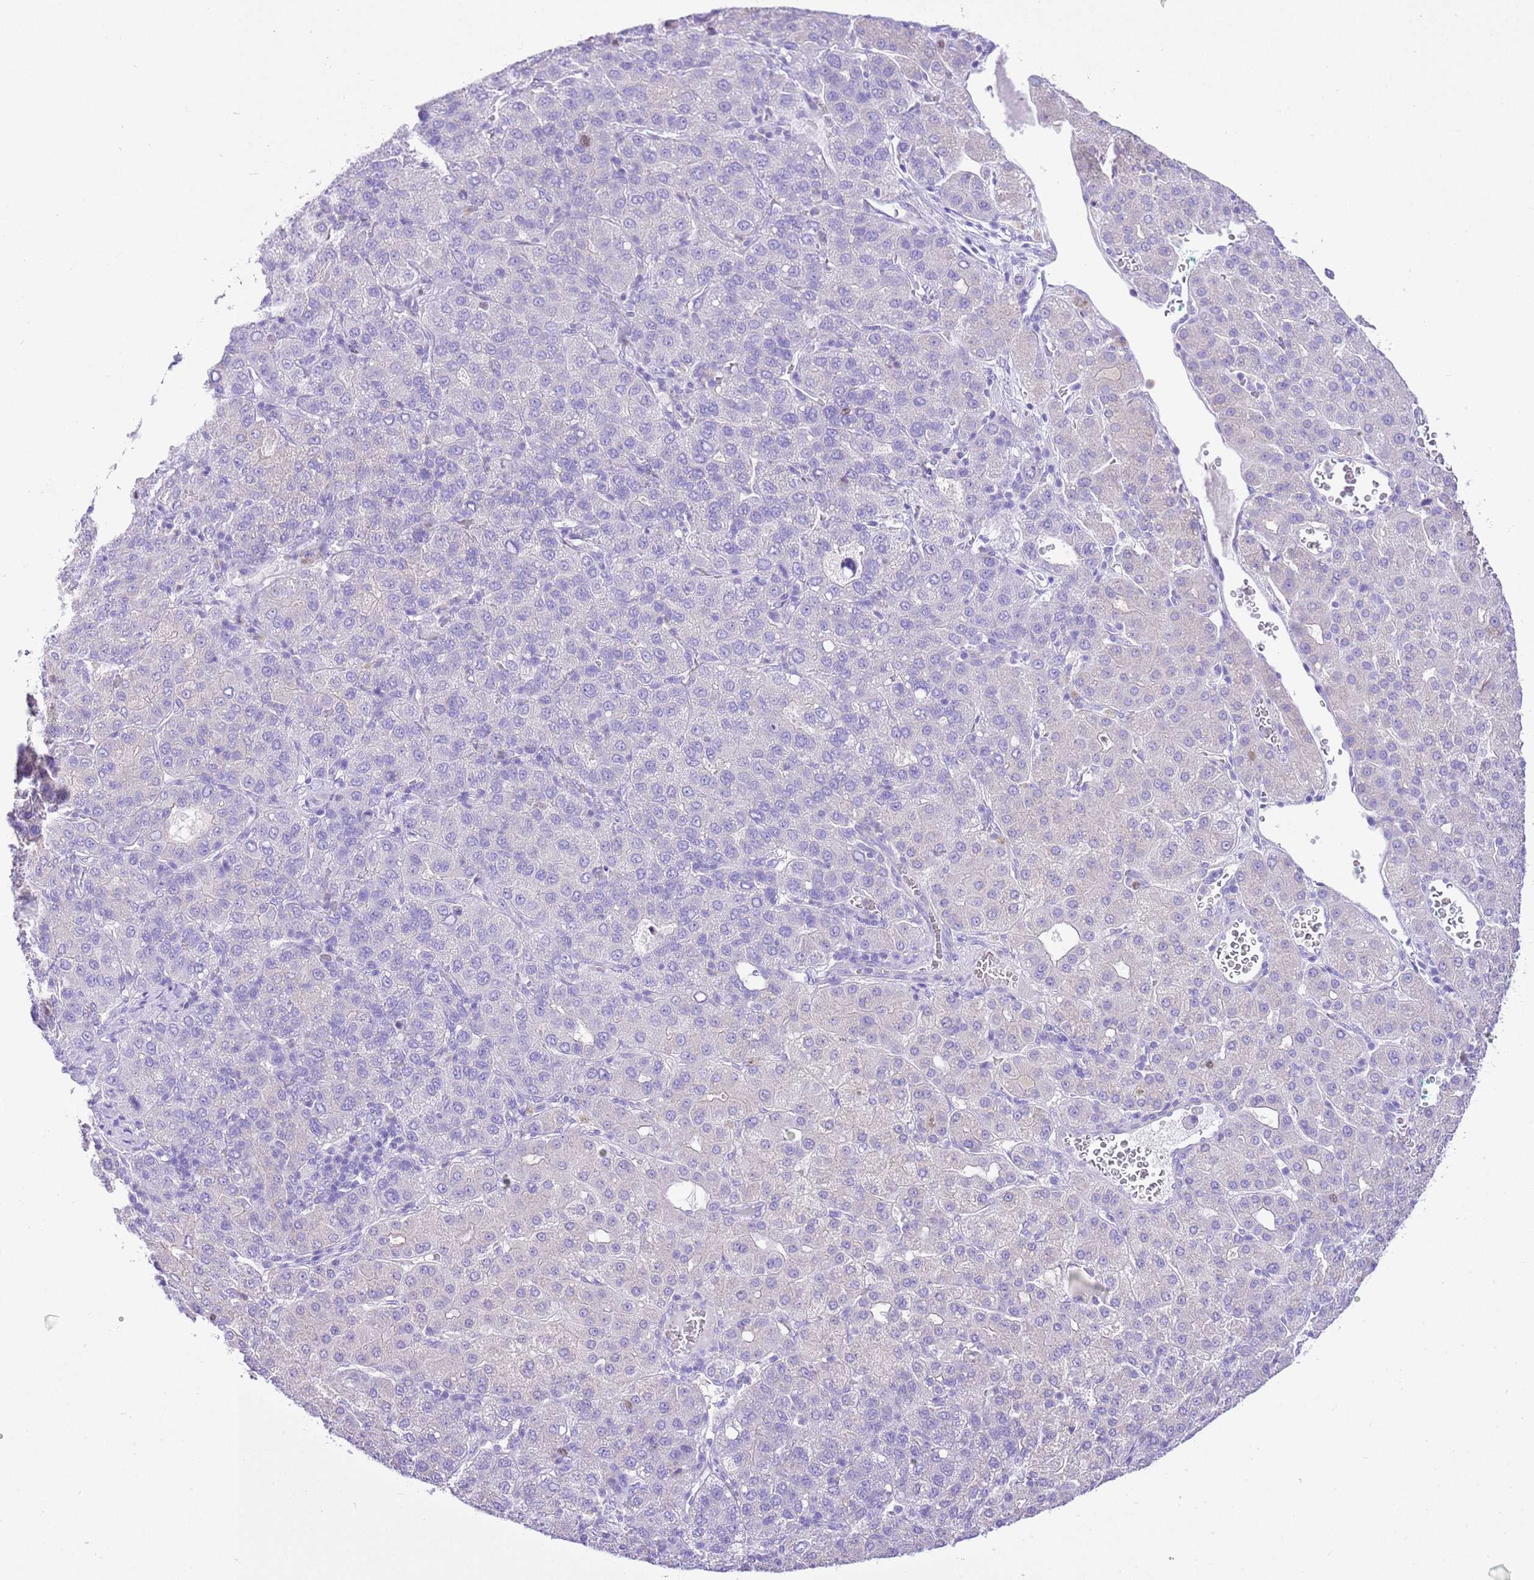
{"staining": {"intensity": "negative", "quantity": "none", "location": "none"}, "tissue": "liver cancer", "cell_type": "Tumor cells", "image_type": "cancer", "snomed": [{"axis": "morphology", "description": "Carcinoma, Hepatocellular, NOS"}, {"axis": "topography", "description": "Liver"}], "caption": "Immunohistochemical staining of human liver cancer (hepatocellular carcinoma) shows no significant positivity in tumor cells. (Immunohistochemistry (ihc), brightfield microscopy, high magnification).", "gene": "BHLHA15", "patient": {"sex": "male", "age": 65}}